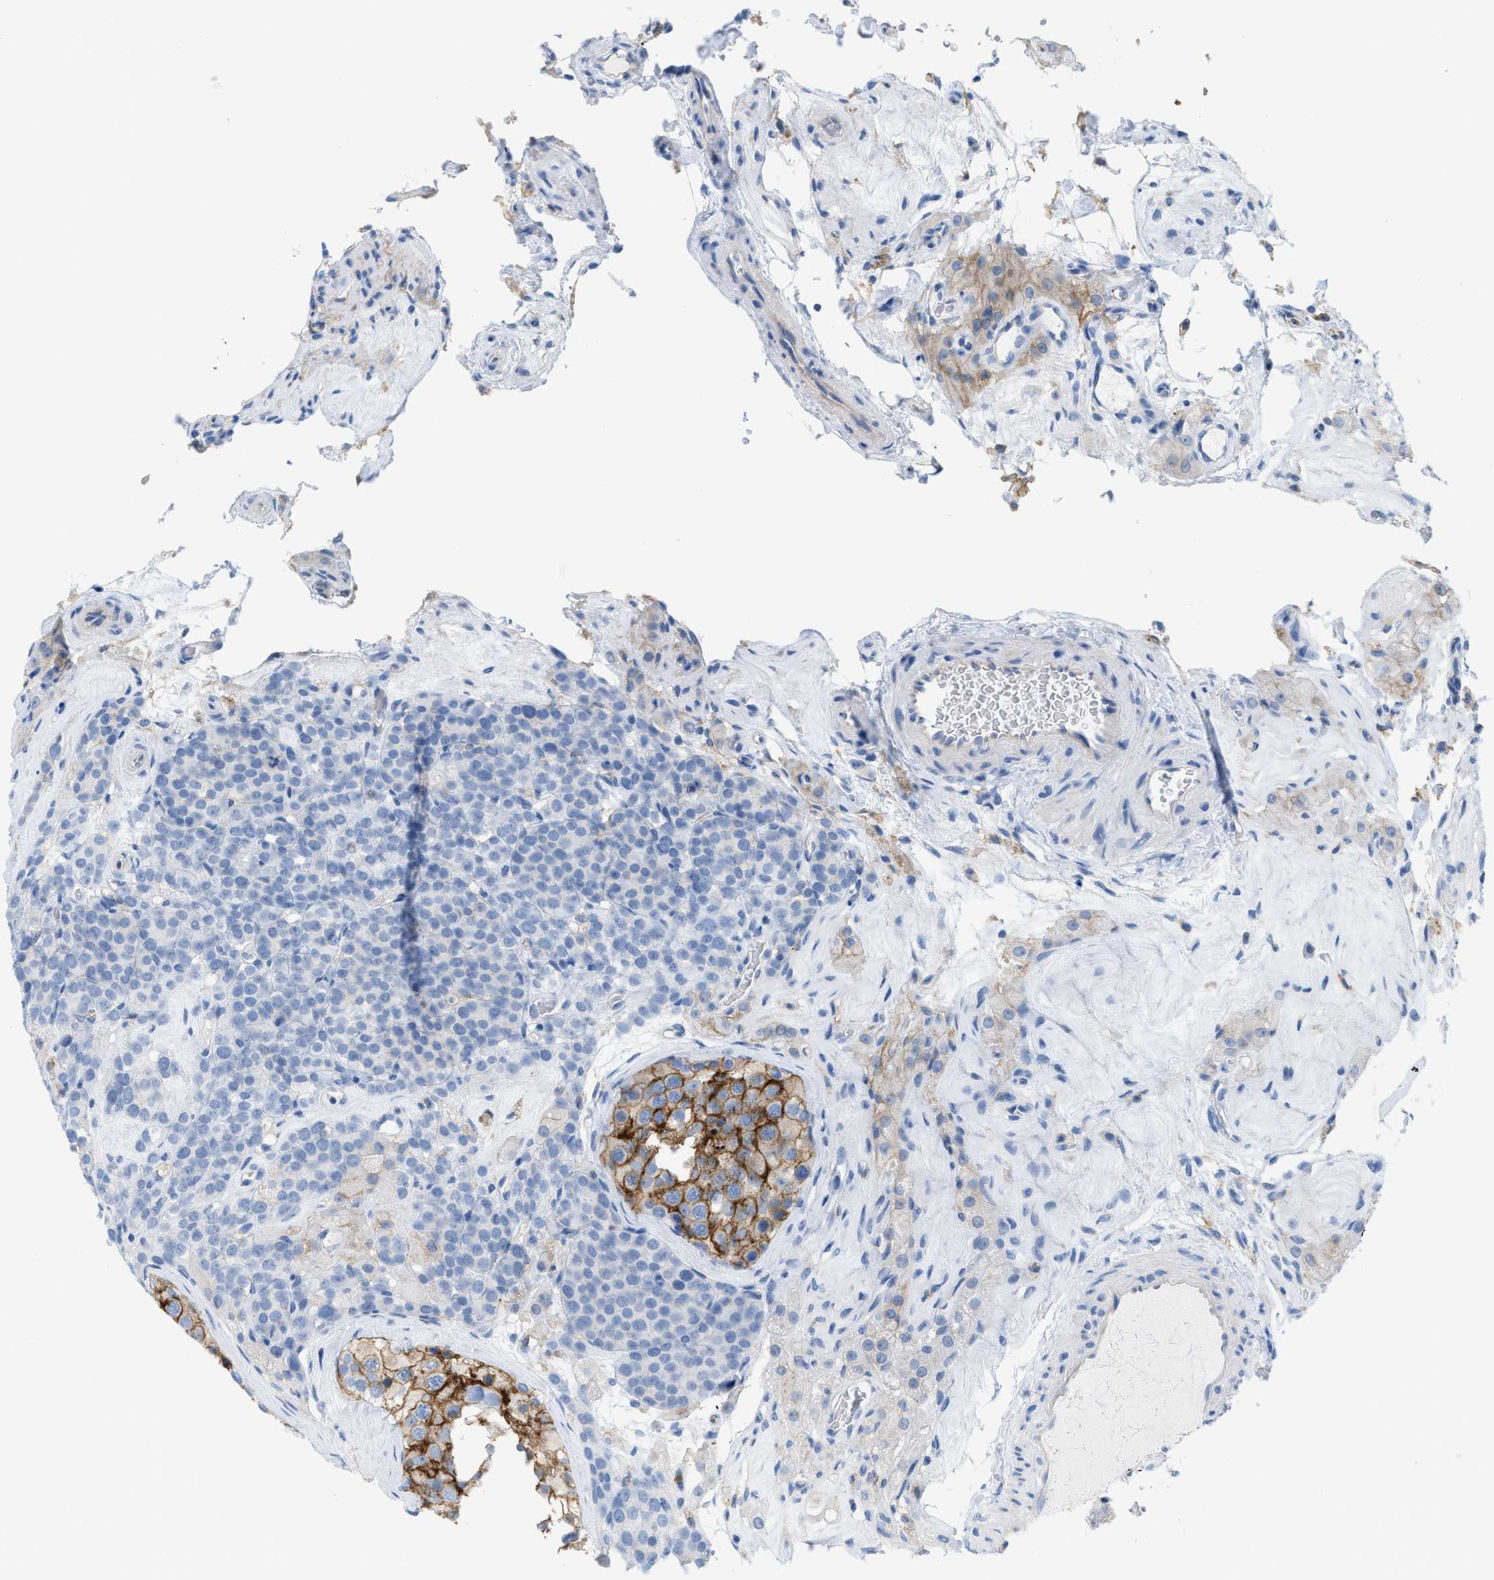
{"staining": {"intensity": "negative", "quantity": "none", "location": "none"}, "tissue": "testis cancer", "cell_type": "Tumor cells", "image_type": "cancer", "snomed": [{"axis": "morphology", "description": "Seminoma, NOS"}, {"axis": "topography", "description": "Testis"}], "caption": "Immunohistochemistry micrograph of testis cancer (seminoma) stained for a protein (brown), which exhibits no staining in tumor cells.", "gene": "SLC3A2", "patient": {"sex": "male", "age": 71}}